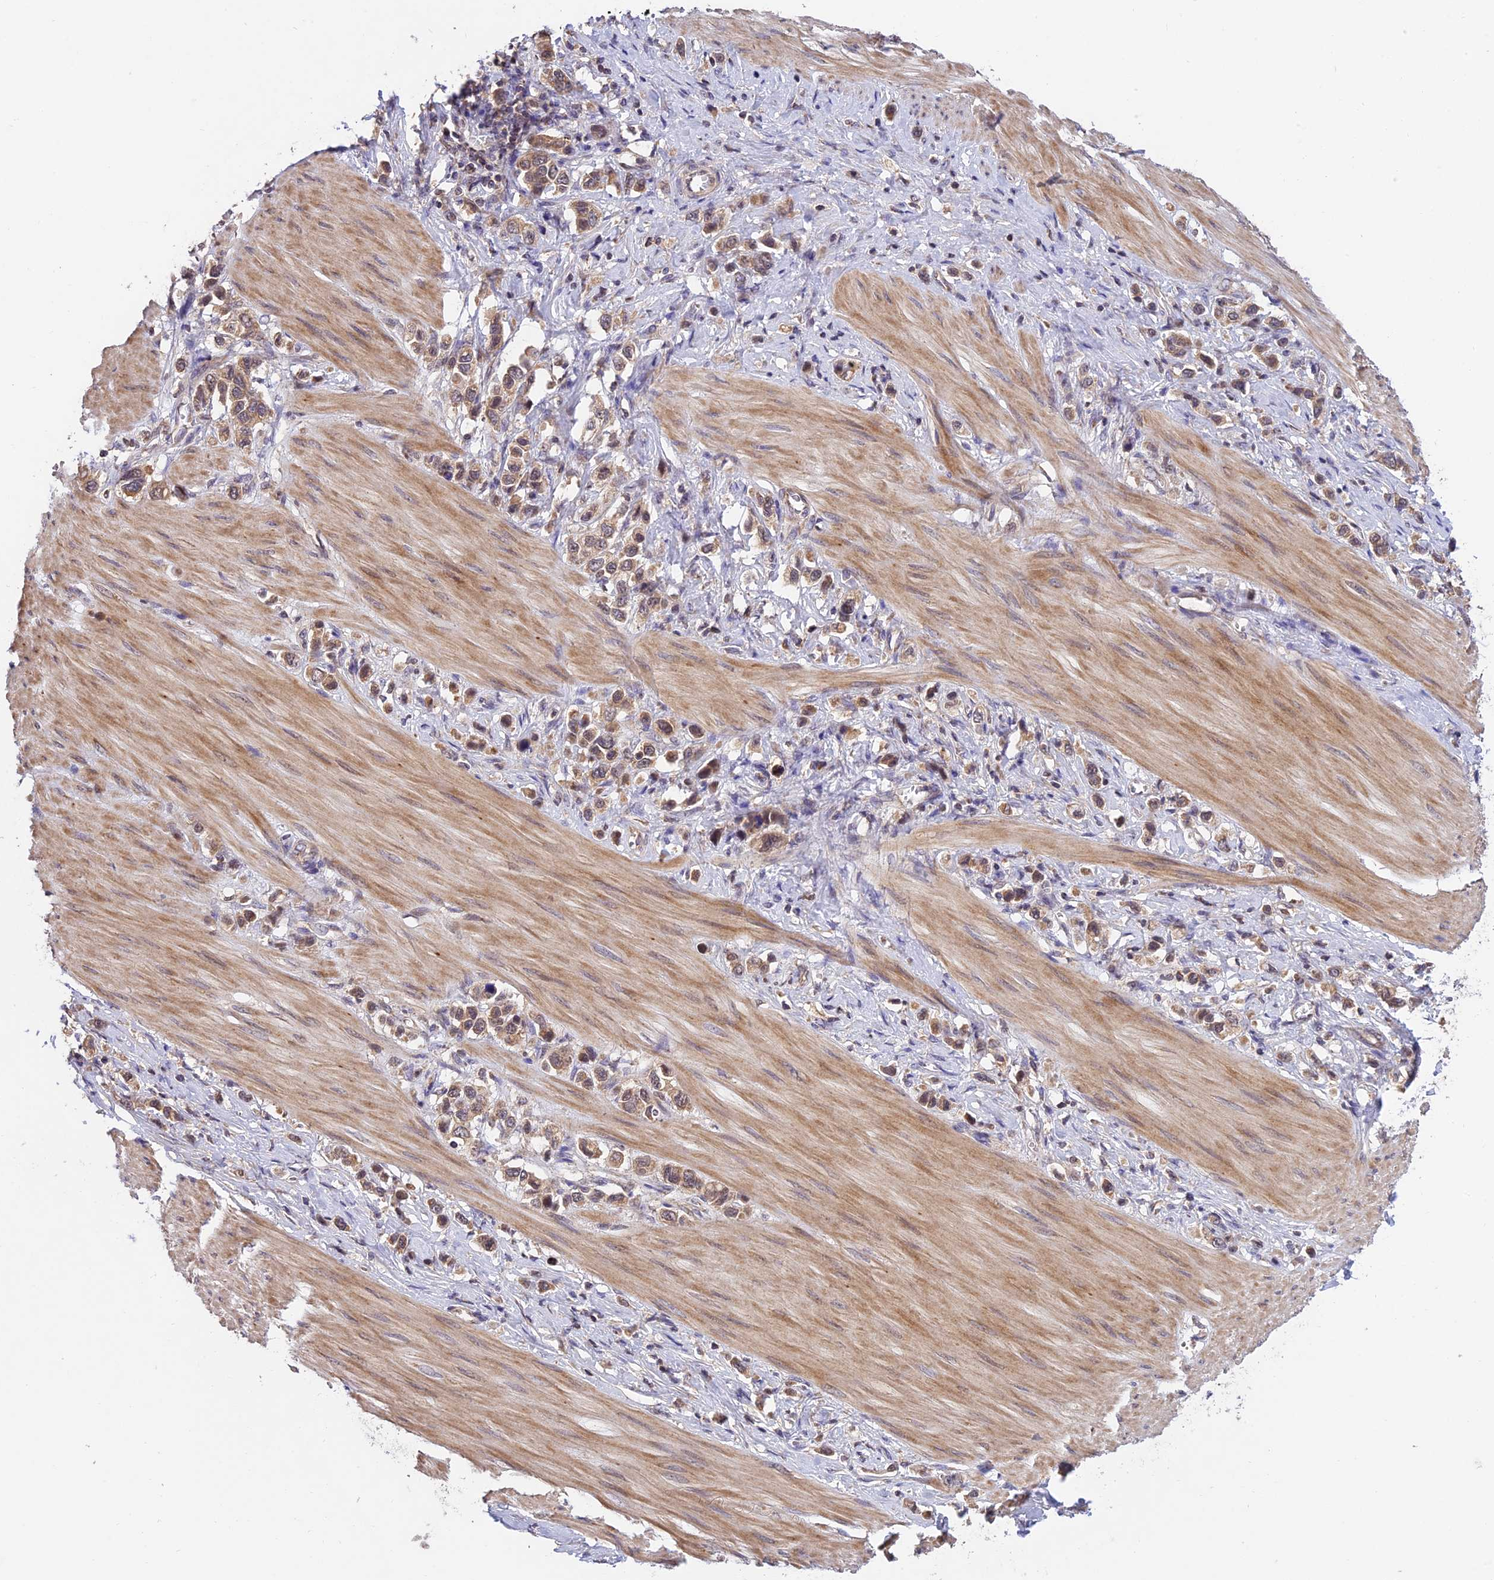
{"staining": {"intensity": "moderate", "quantity": ">75%", "location": "cytoplasmic/membranous,nuclear"}, "tissue": "stomach cancer", "cell_type": "Tumor cells", "image_type": "cancer", "snomed": [{"axis": "morphology", "description": "Adenocarcinoma, NOS"}, {"axis": "topography", "description": "Stomach"}], "caption": "Human adenocarcinoma (stomach) stained with a protein marker shows moderate staining in tumor cells.", "gene": "MNS1", "patient": {"sex": "female", "age": 65}}